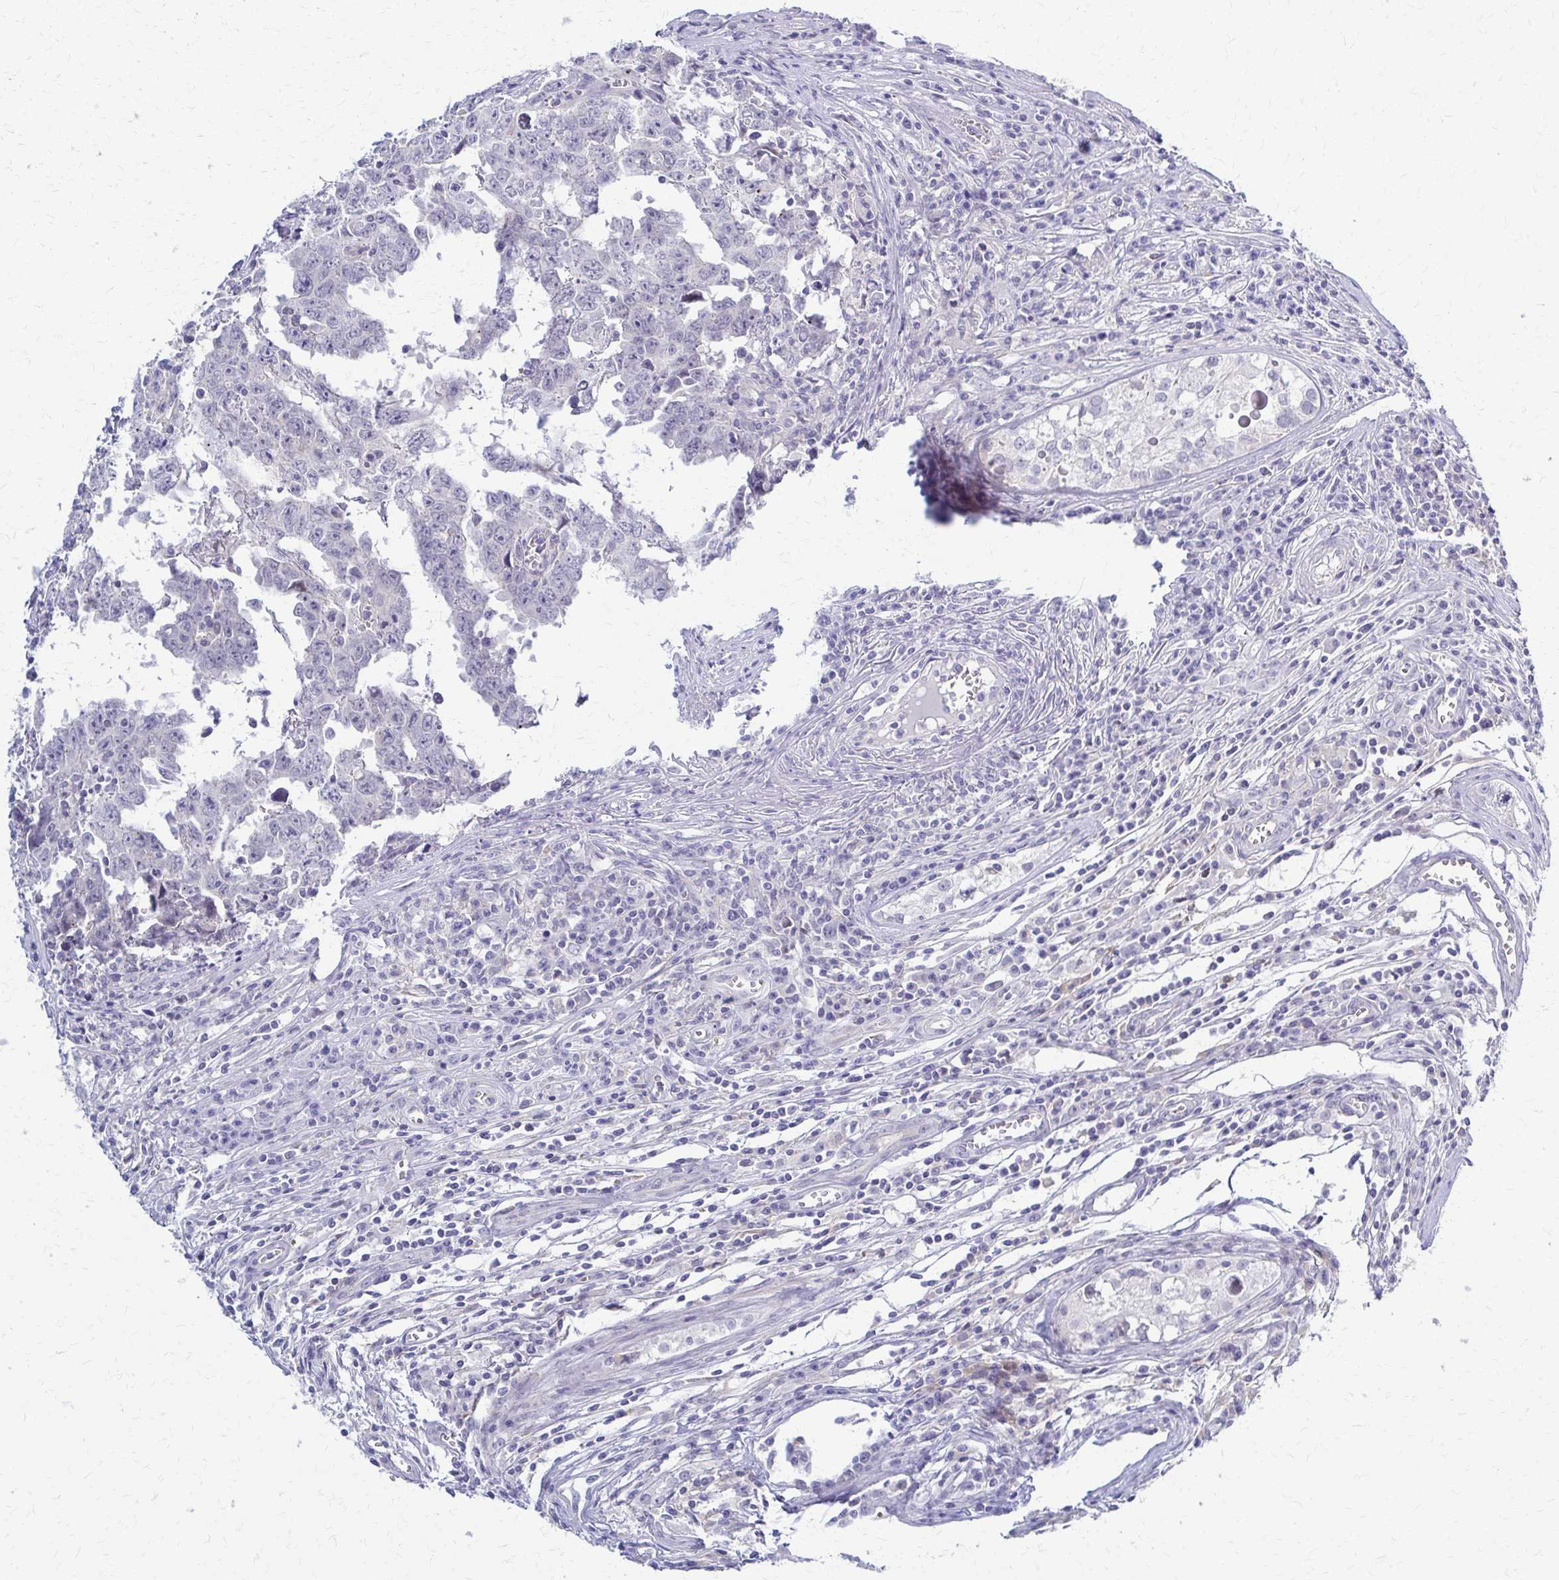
{"staining": {"intensity": "negative", "quantity": "none", "location": "none"}, "tissue": "testis cancer", "cell_type": "Tumor cells", "image_type": "cancer", "snomed": [{"axis": "morphology", "description": "Carcinoma, Embryonal, NOS"}, {"axis": "topography", "description": "Testis"}], "caption": "IHC photomicrograph of embryonal carcinoma (testis) stained for a protein (brown), which shows no expression in tumor cells.", "gene": "RHOBTB2", "patient": {"sex": "male", "age": 22}}